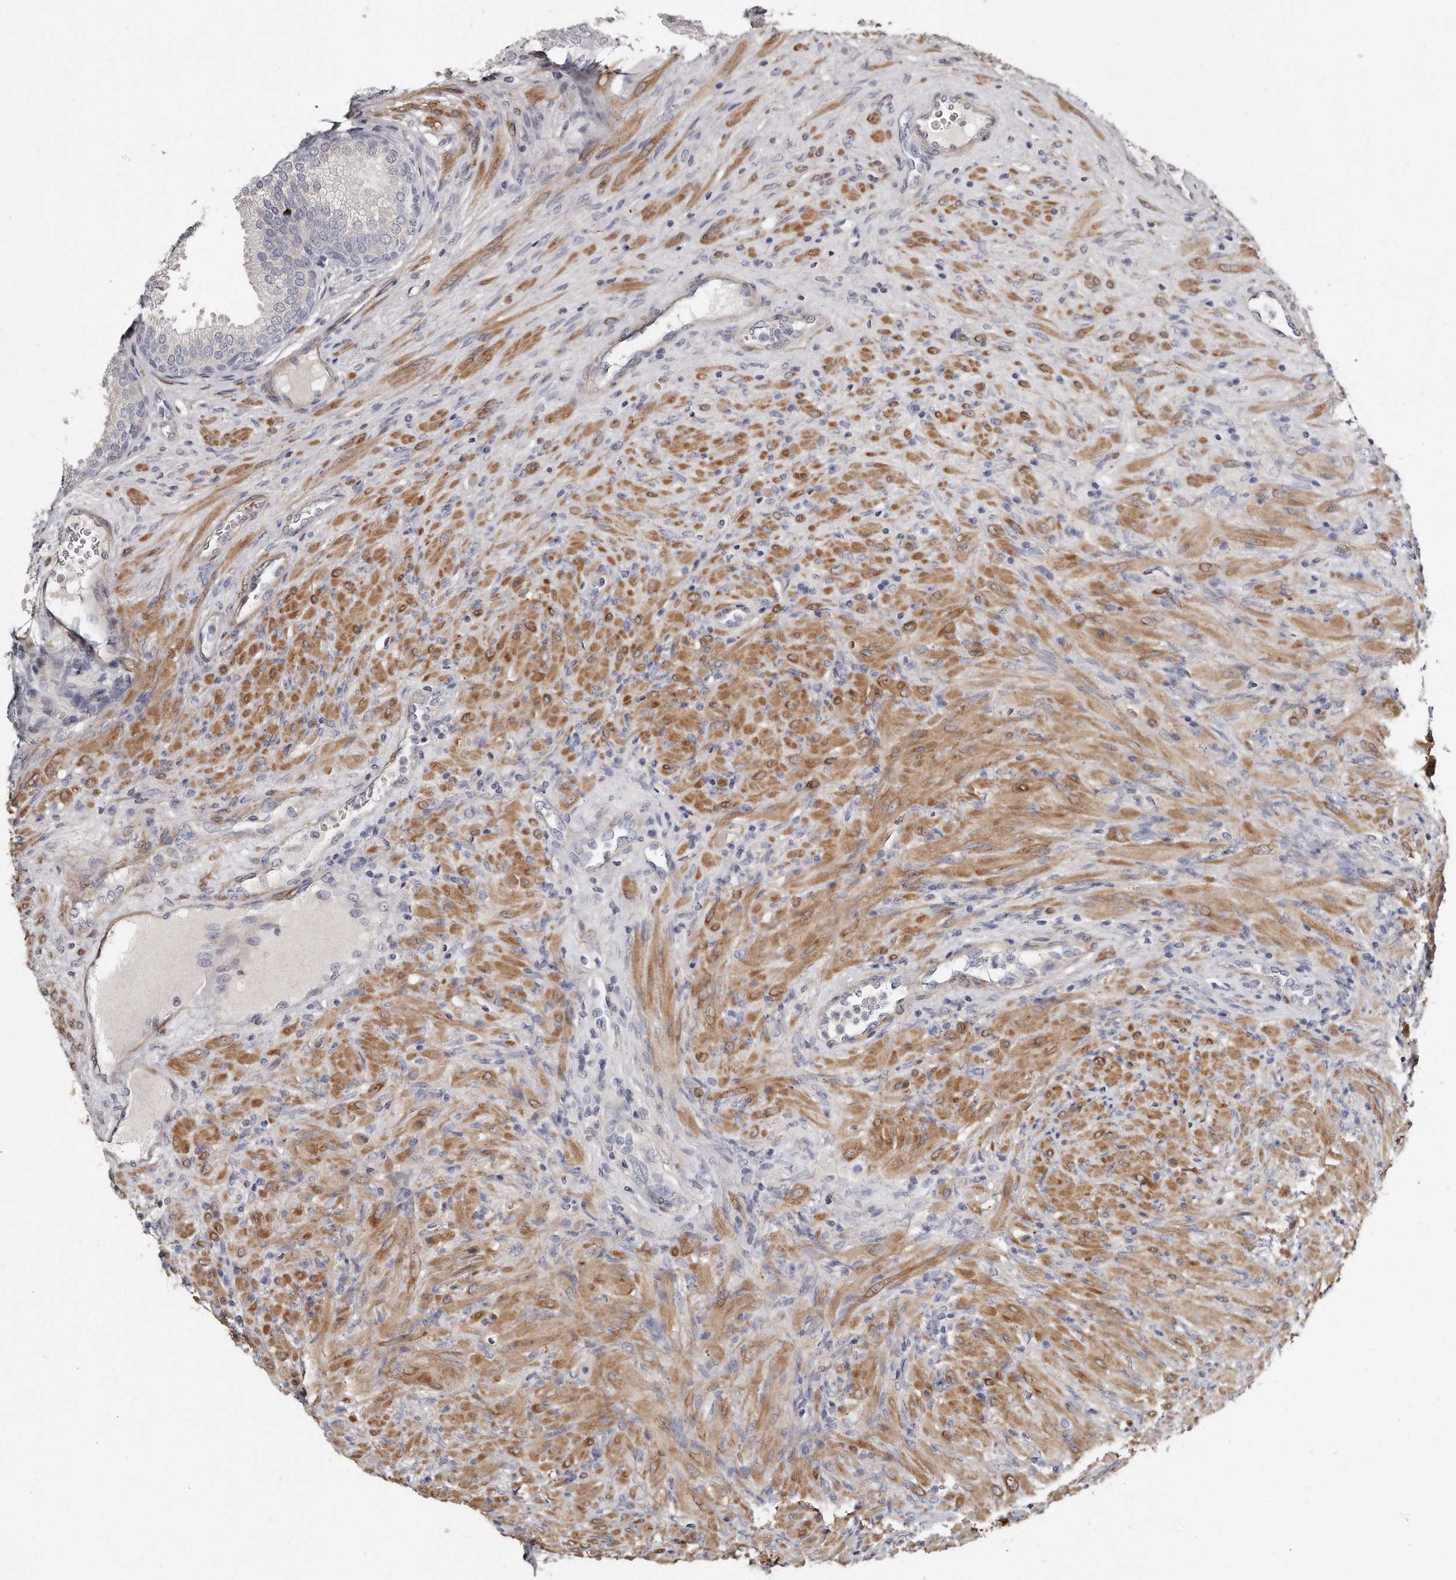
{"staining": {"intensity": "negative", "quantity": "none", "location": "none"}, "tissue": "prostate", "cell_type": "Glandular cells", "image_type": "normal", "snomed": [{"axis": "morphology", "description": "Normal tissue, NOS"}, {"axis": "topography", "description": "Prostate"}], "caption": "Immunohistochemistry (IHC) of benign prostate displays no positivity in glandular cells. (Brightfield microscopy of DAB immunohistochemistry (IHC) at high magnification).", "gene": "LMOD1", "patient": {"sex": "male", "age": 76}}